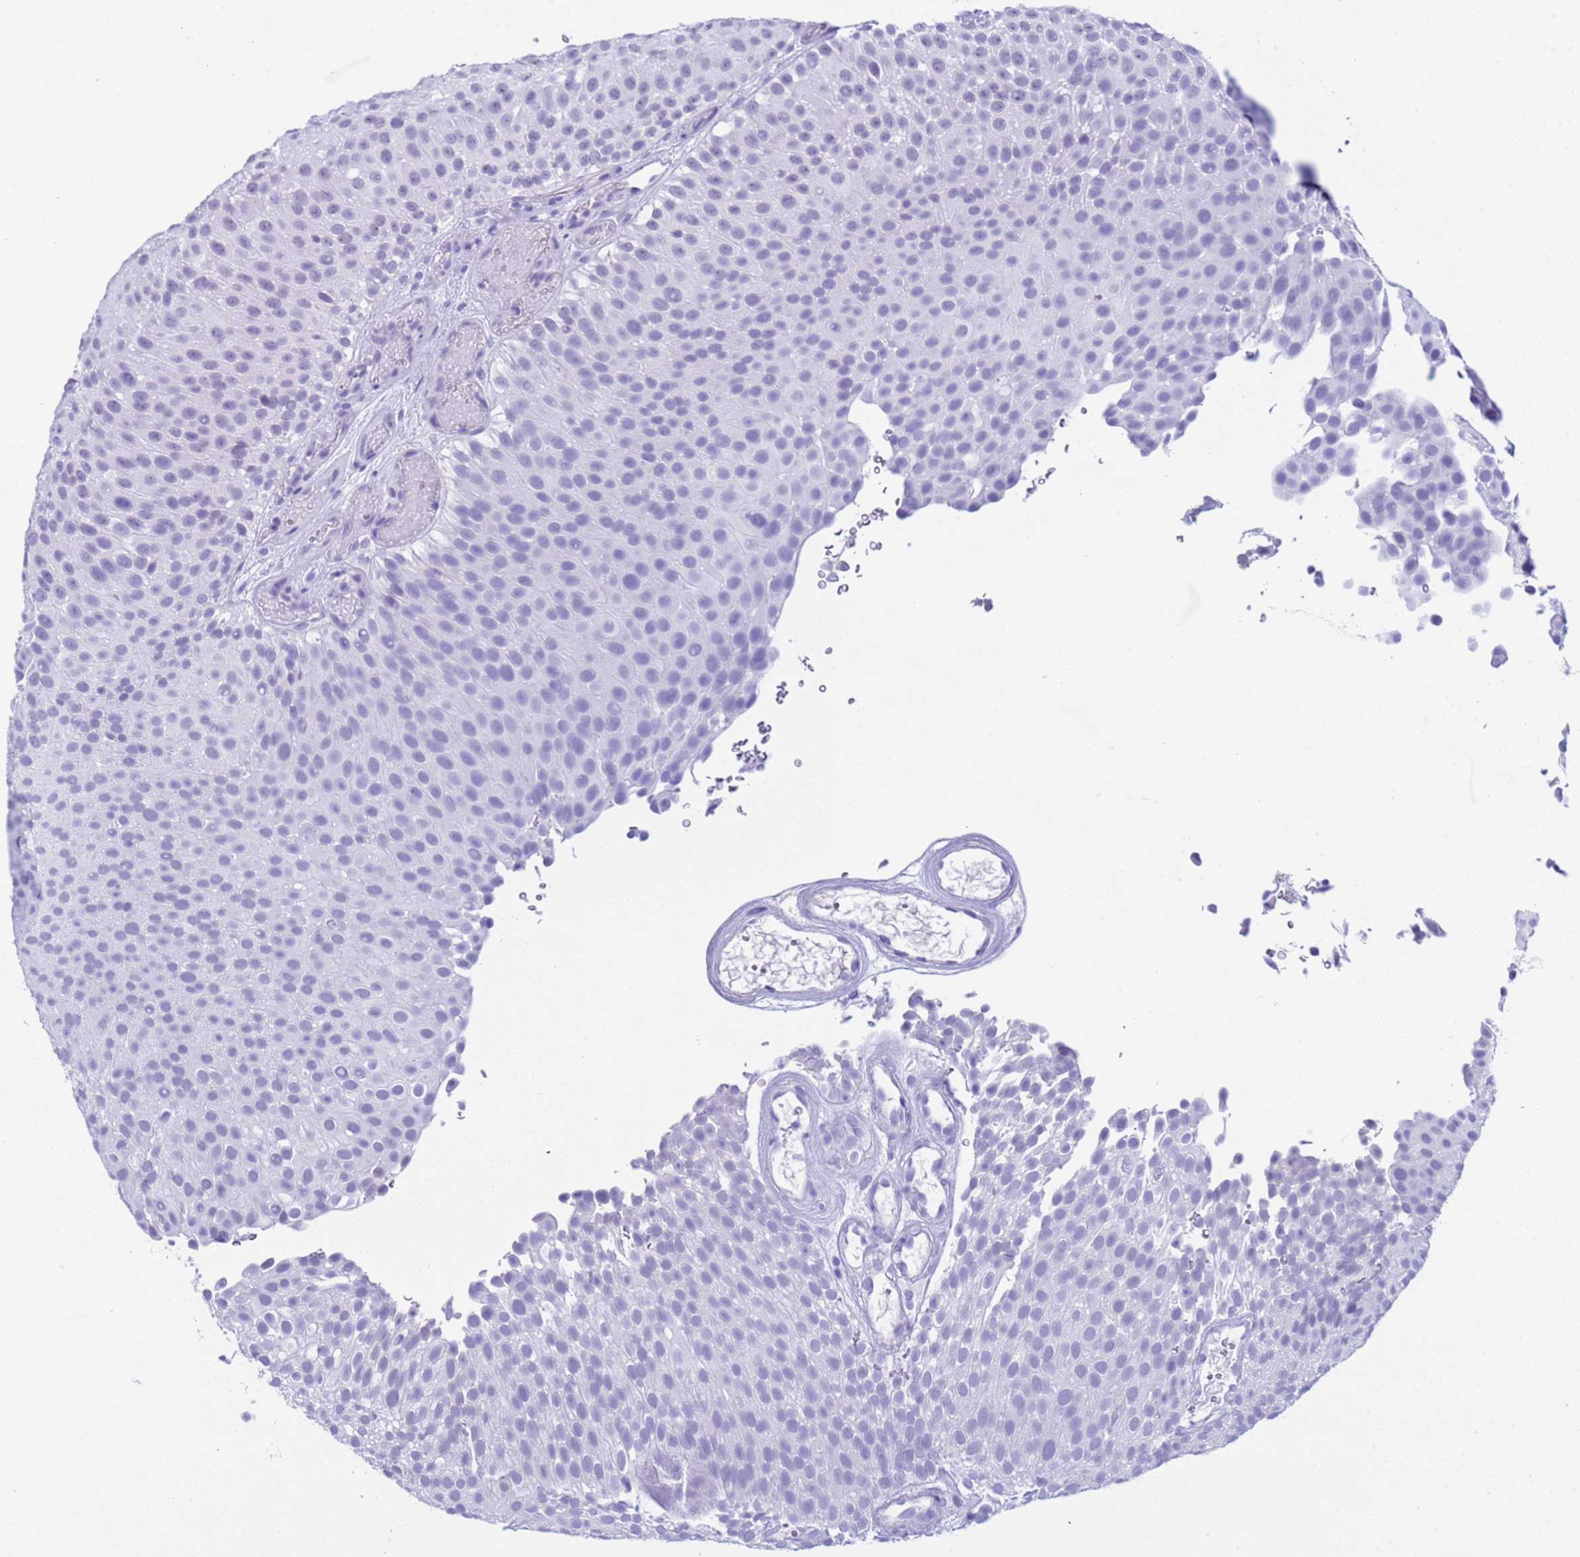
{"staining": {"intensity": "negative", "quantity": "none", "location": "none"}, "tissue": "urothelial cancer", "cell_type": "Tumor cells", "image_type": "cancer", "snomed": [{"axis": "morphology", "description": "Urothelial carcinoma, Low grade"}, {"axis": "topography", "description": "Urinary bladder"}], "caption": "DAB immunohistochemical staining of human low-grade urothelial carcinoma exhibits no significant staining in tumor cells. (Brightfield microscopy of DAB IHC at high magnification).", "gene": "CKM", "patient": {"sex": "male", "age": 78}}